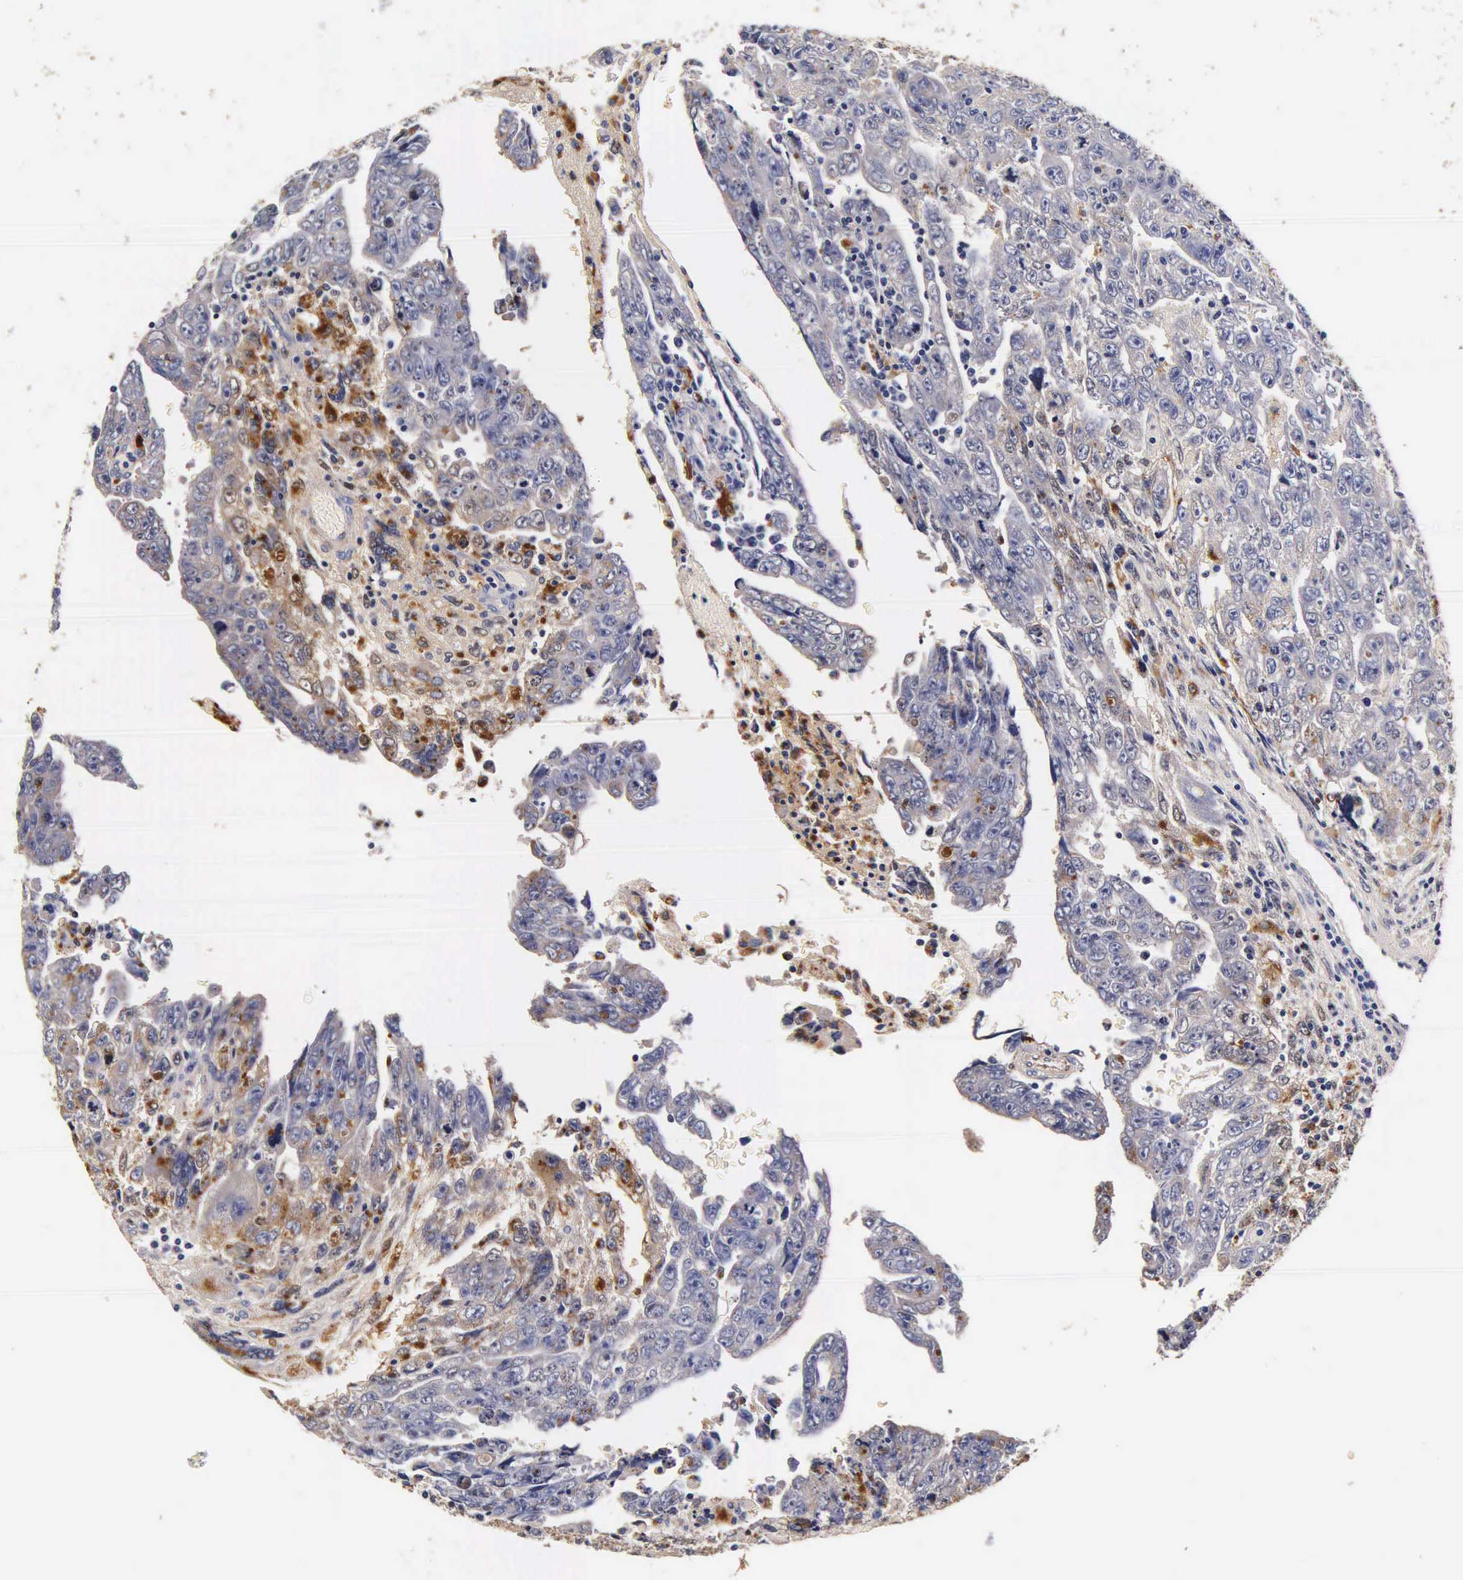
{"staining": {"intensity": "weak", "quantity": "<25%", "location": "cytoplasmic/membranous"}, "tissue": "testis cancer", "cell_type": "Tumor cells", "image_type": "cancer", "snomed": [{"axis": "morphology", "description": "Carcinoma, Embryonal, NOS"}, {"axis": "topography", "description": "Testis"}], "caption": "The photomicrograph shows no staining of tumor cells in testis cancer.", "gene": "CTSB", "patient": {"sex": "male", "age": 28}}